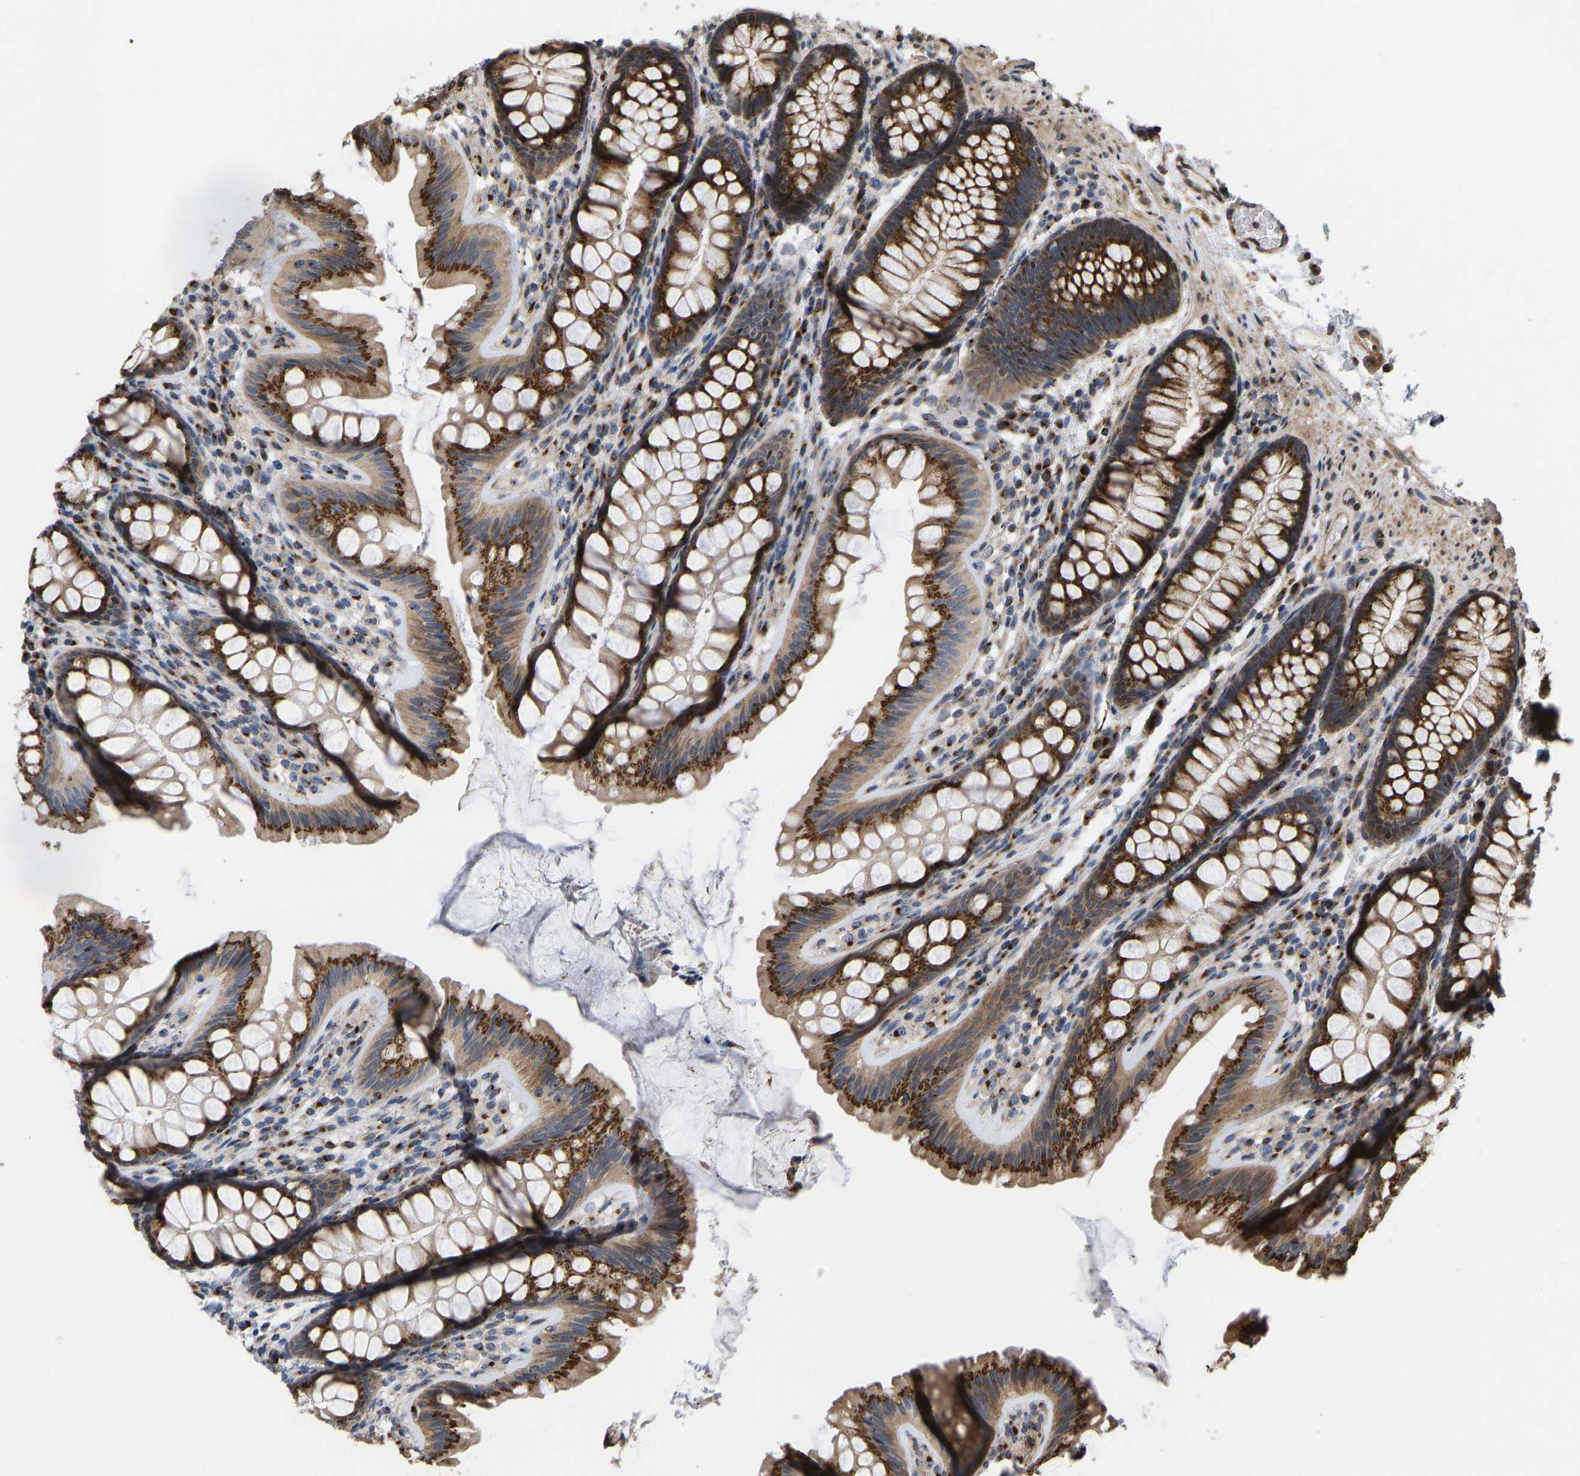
{"staining": {"intensity": "moderate", "quantity": "25%-75%", "location": "cytoplasmic/membranous"}, "tissue": "colon", "cell_type": "Endothelial cells", "image_type": "normal", "snomed": [{"axis": "morphology", "description": "Normal tissue, NOS"}, {"axis": "topography", "description": "Colon"}], "caption": "Protein staining of benign colon exhibits moderate cytoplasmic/membranous positivity in about 25%-75% of endothelial cells.", "gene": "YIPF4", "patient": {"sex": "female", "age": 56}}